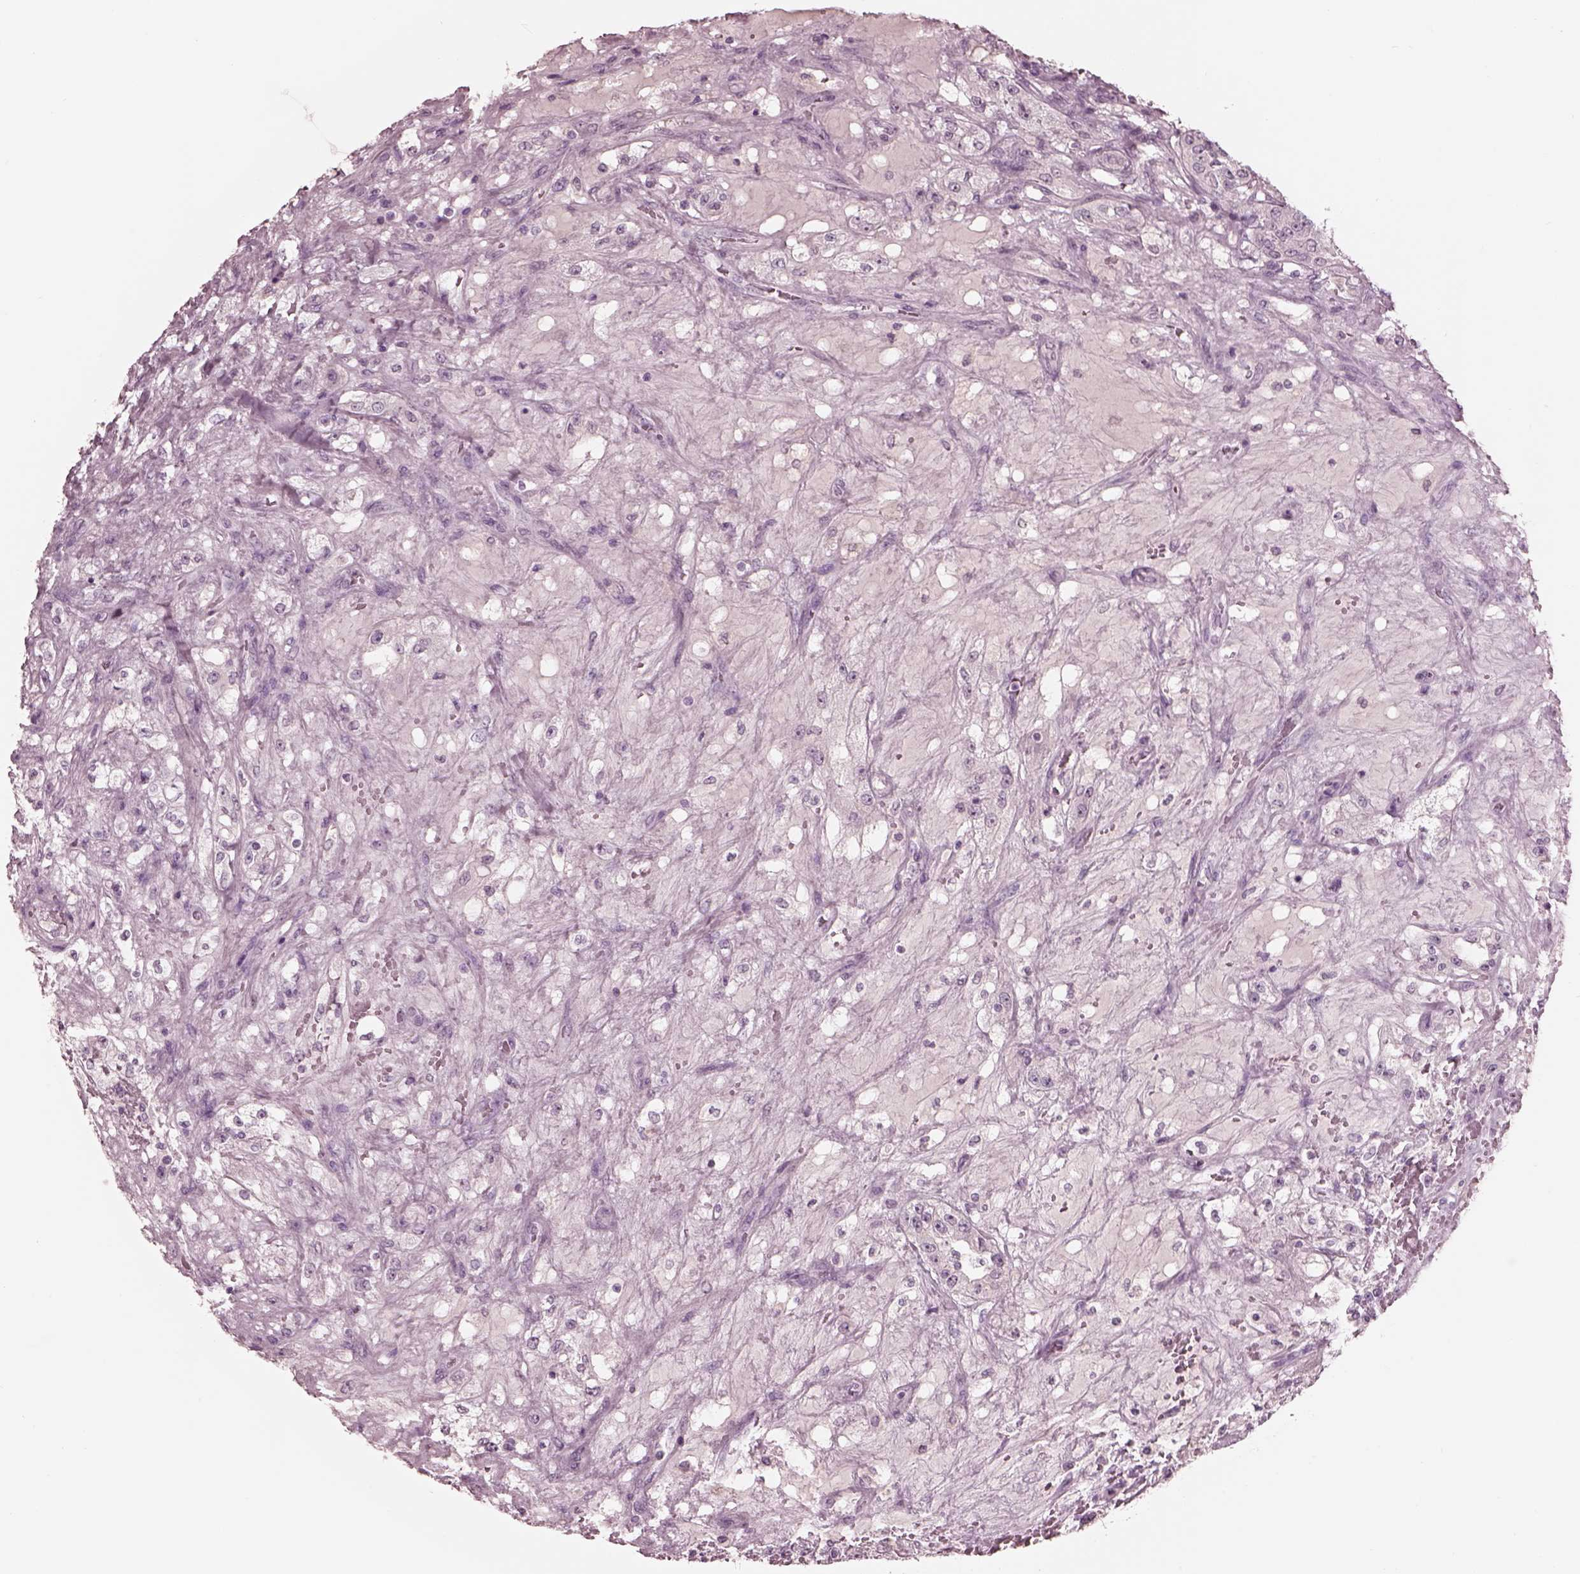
{"staining": {"intensity": "negative", "quantity": "none", "location": "none"}, "tissue": "renal cancer", "cell_type": "Tumor cells", "image_type": "cancer", "snomed": [{"axis": "morphology", "description": "Adenocarcinoma, NOS"}, {"axis": "topography", "description": "Kidney"}], "caption": "Immunohistochemical staining of human adenocarcinoma (renal) demonstrates no significant staining in tumor cells. (Brightfield microscopy of DAB IHC at high magnification).", "gene": "GARIN4", "patient": {"sex": "female", "age": 63}}